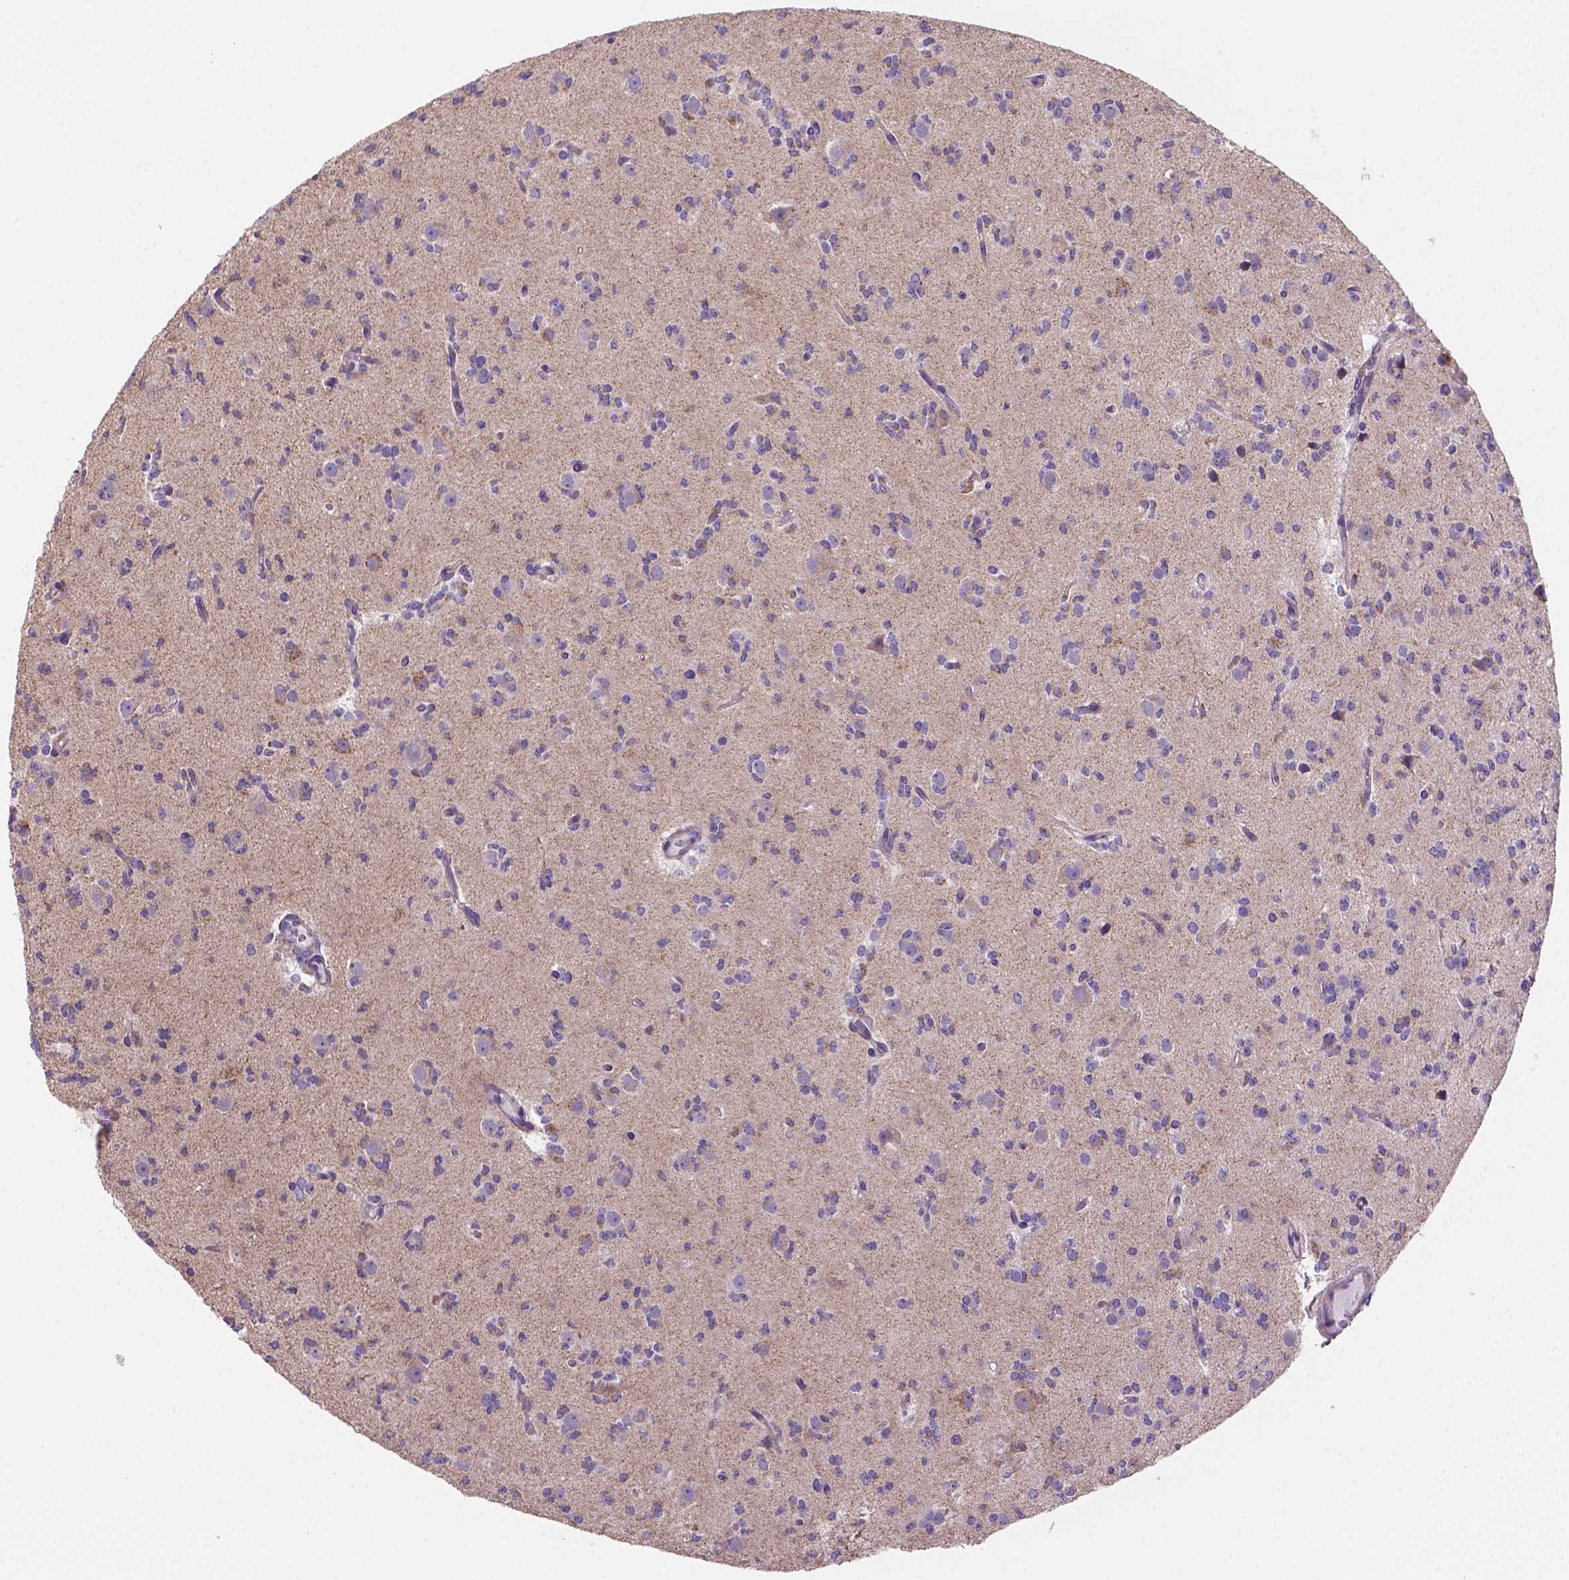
{"staining": {"intensity": "negative", "quantity": "none", "location": "none"}, "tissue": "glioma", "cell_type": "Tumor cells", "image_type": "cancer", "snomed": [{"axis": "morphology", "description": "Glioma, malignant, Low grade"}, {"axis": "topography", "description": "Brain"}], "caption": "Tumor cells show no significant protein expression in glioma. (DAB (3,3'-diaminobenzidine) immunohistochemistry, high magnification).", "gene": "HTRA1", "patient": {"sex": "male", "age": 27}}